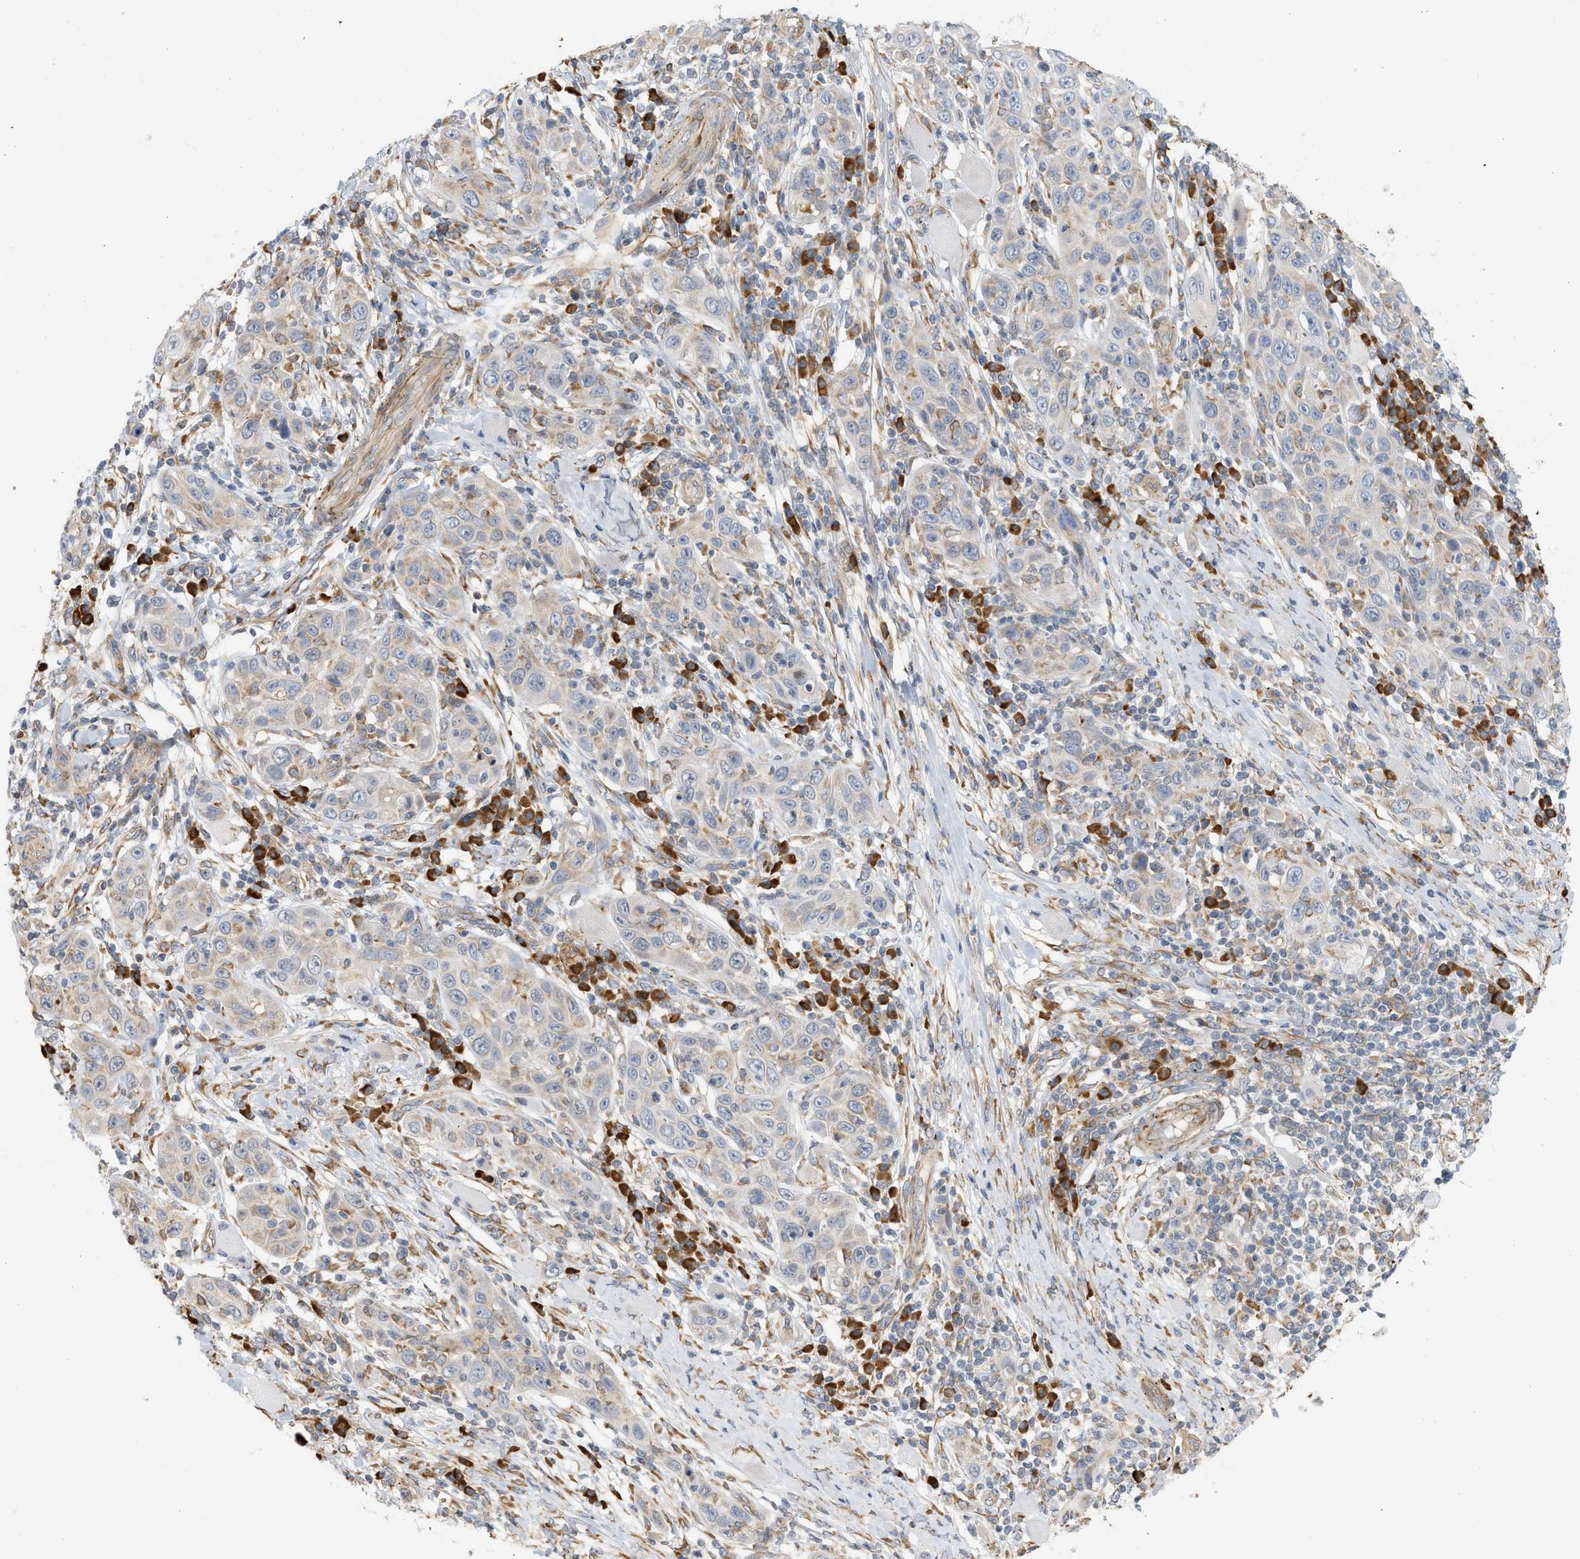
{"staining": {"intensity": "weak", "quantity": "<25%", "location": "cytoplasmic/membranous"}, "tissue": "skin cancer", "cell_type": "Tumor cells", "image_type": "cancer", "snomed": [{"axis": "morphology", "description": "Squamous cell carcinoma, NOS"}, {"axis": "topography", "description": "Skin"}], "caption": "Tumor cells are negative for protein expression in human skin cancer.", "gene": "SVOP", "patient": {"sex": "female", "age": 88}}